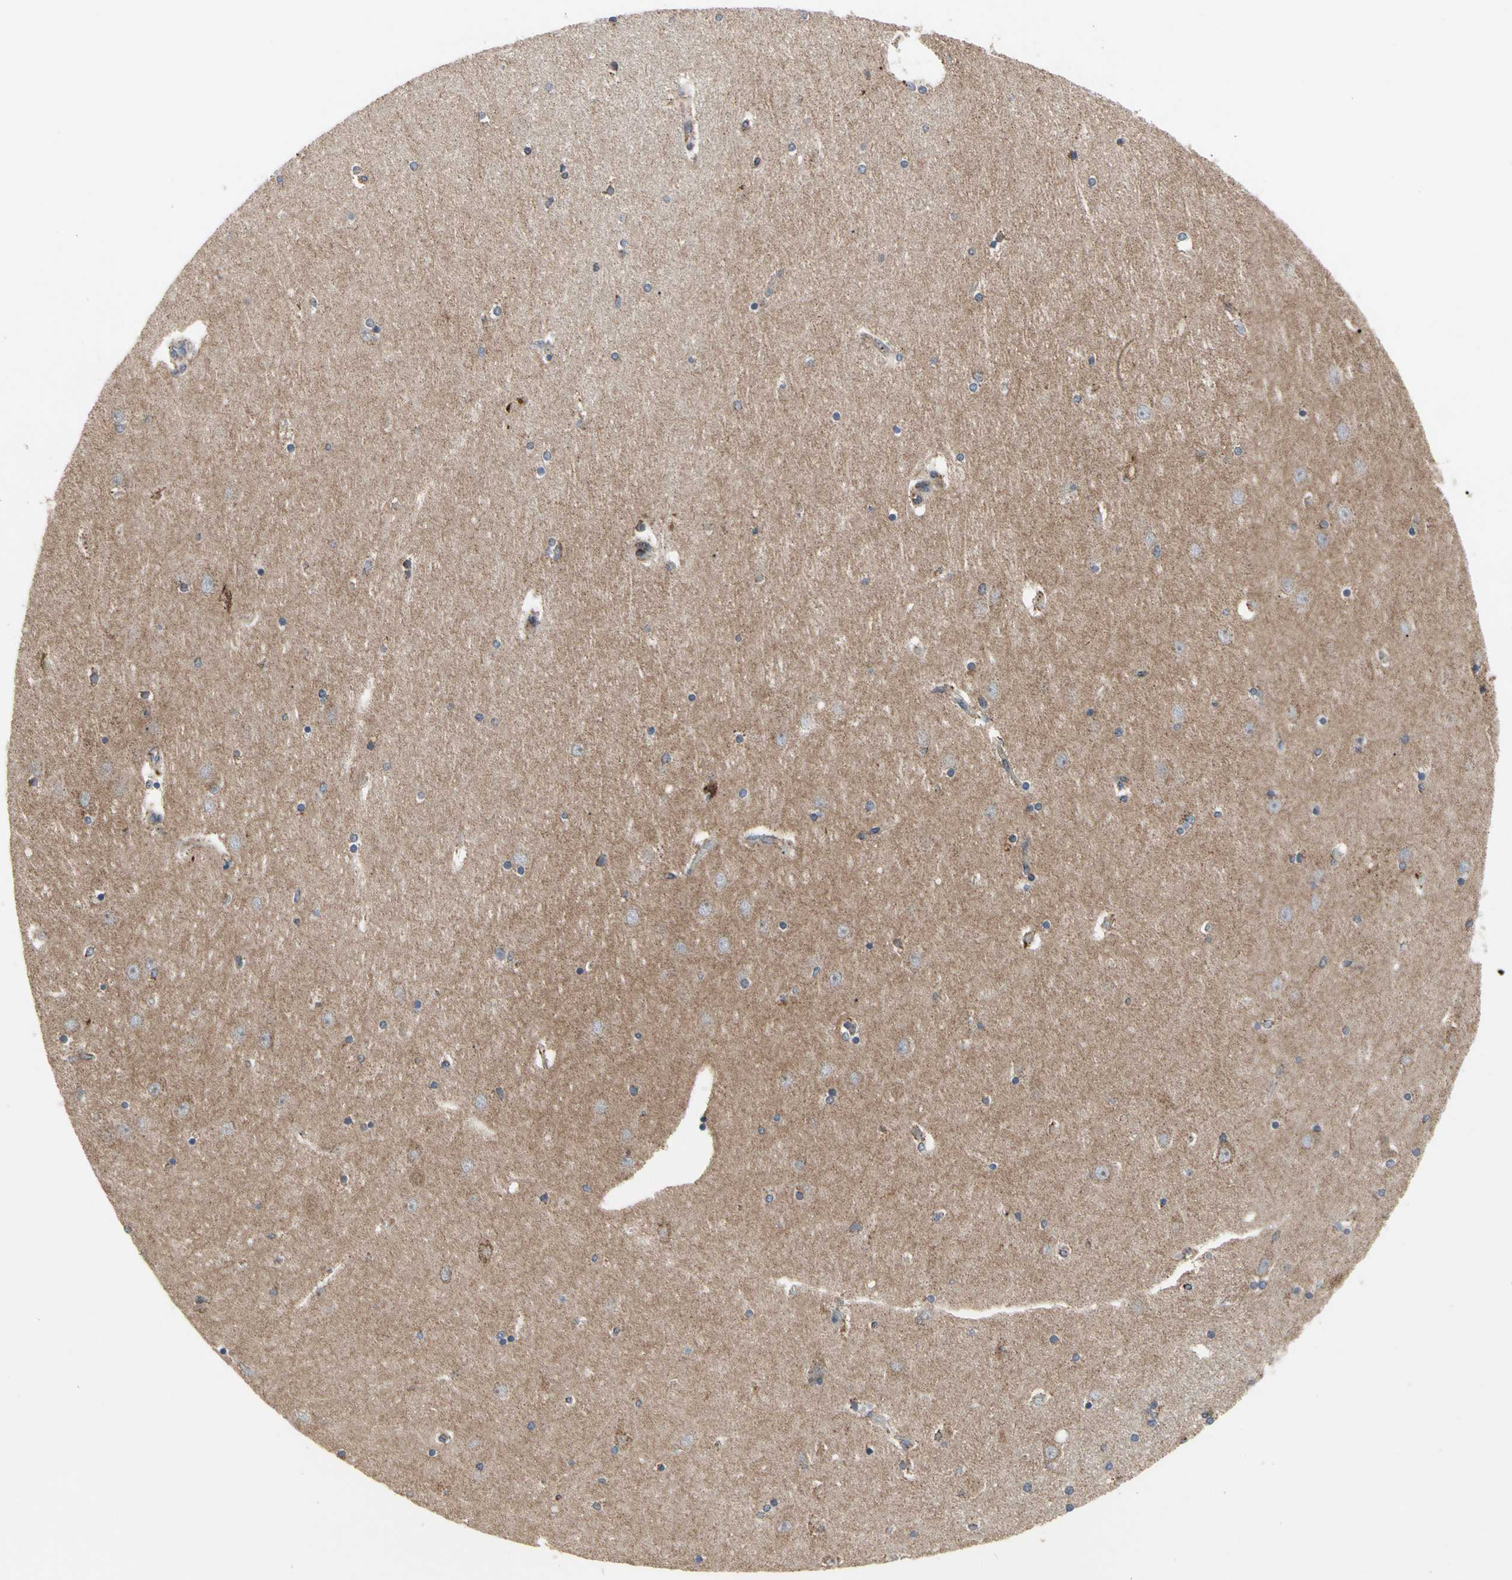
{"staining": {"intensity": "weak", "quantity": "<25%", "location": "cytoplasmic/membranous"}, "tissue": "hippocampus", "cell_type": "Glial cells", "image_type": "normal", "snomed": [{"axis": "morphology", "description": "Normal tissue, NOS"}, {"axis": "topography", "description": "Hippocampus"}], "caption": "Immunohistochemical staining of benign human hippocampus reveals no significant expression in glial cells. (Immunohistochemistry, brightfield microscopy, high magnification).", "gene": "GPD2", "patient": {"sex": "female", "age": 54}}